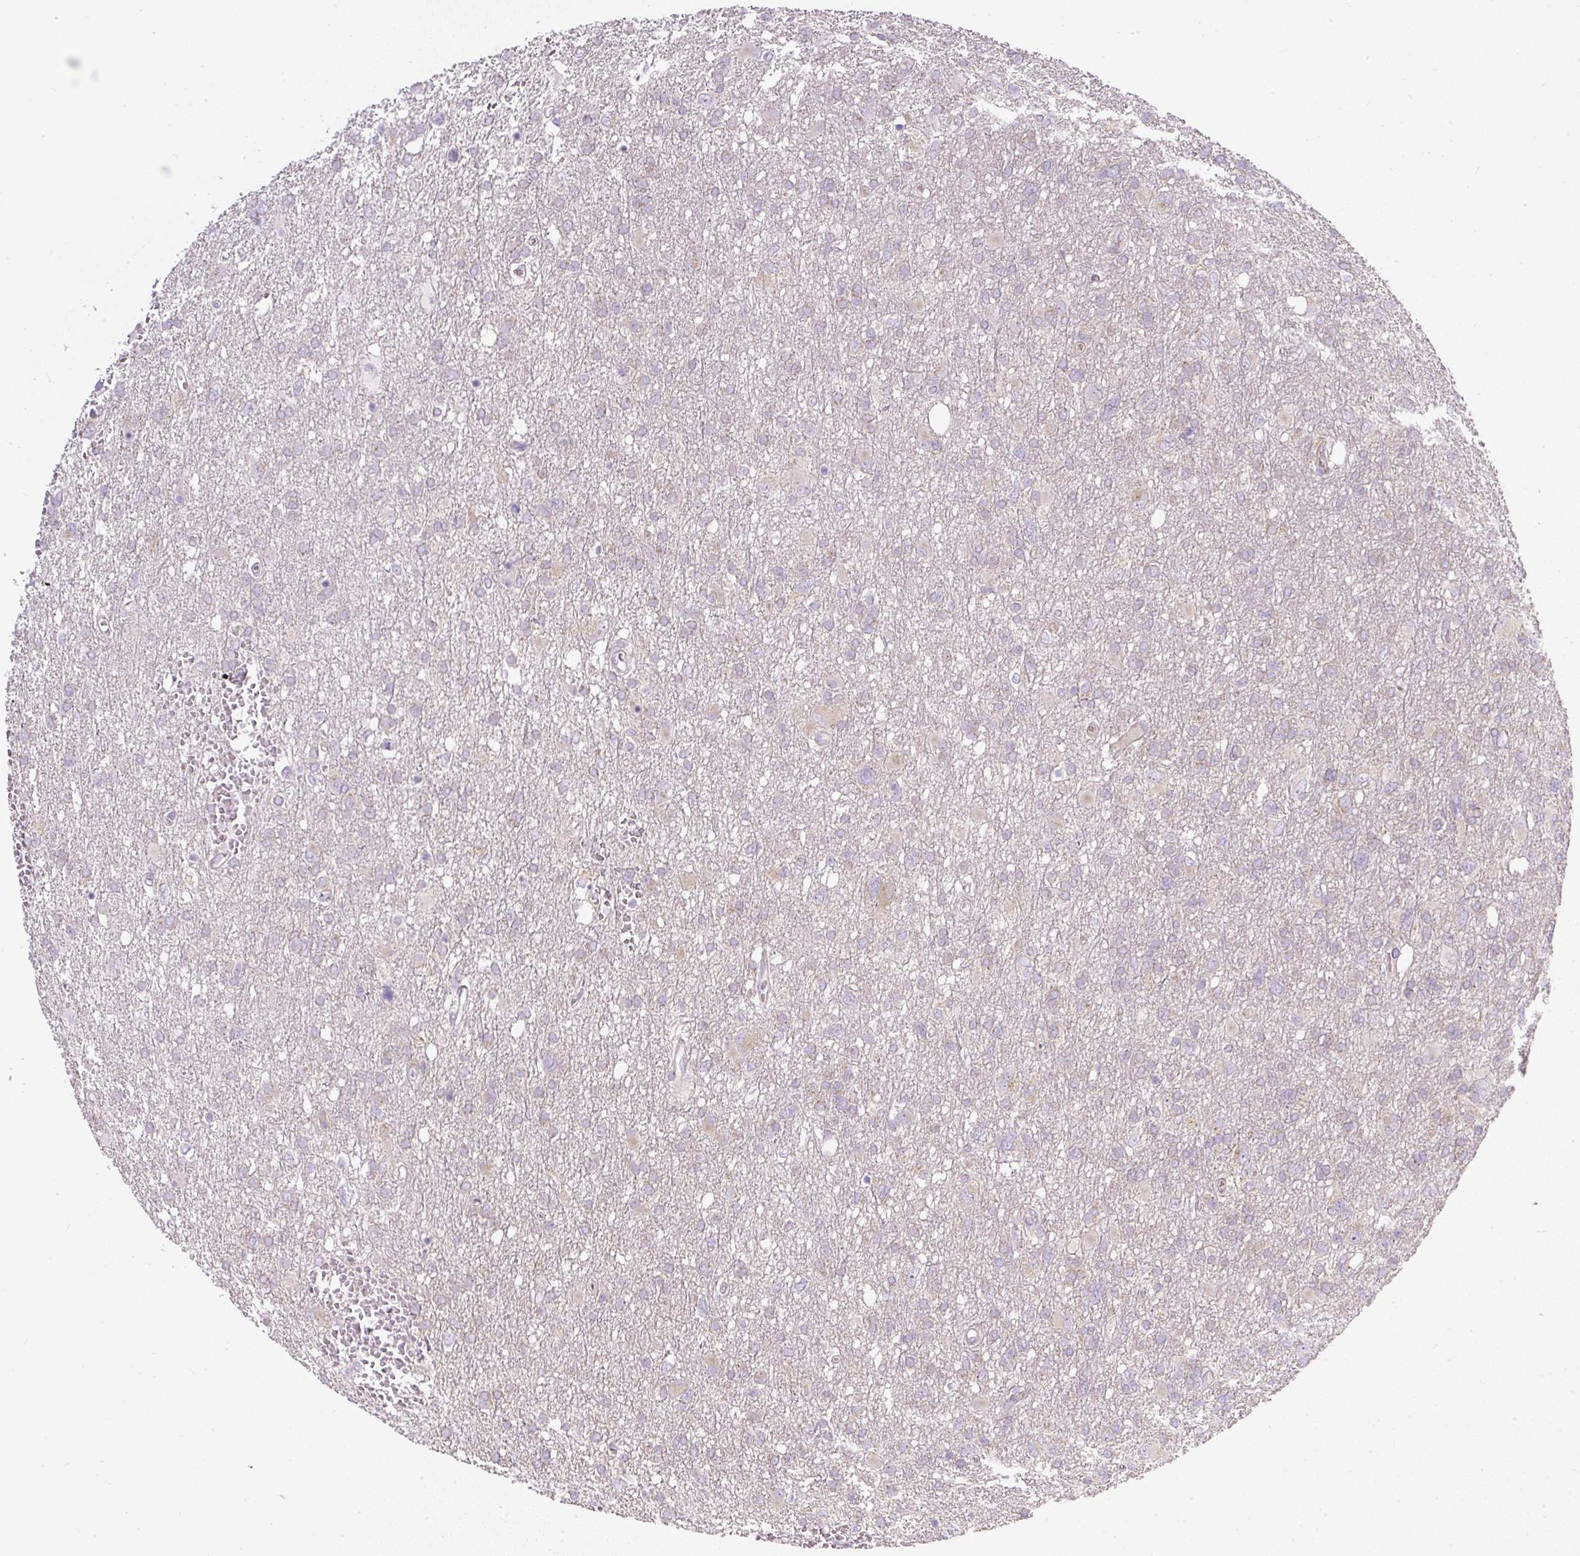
{"staining": {"intensity": "negative", "quantity": "none", "location": "none"}, "tissue": "glioma", "cell_type": "Tumor cells", "image_type": "cancer", "snomed": [{"axis": "morphology", "description": "Glioma, malignant, High grade"}, {"axis": "topography", "description": "Brain"}], "caption": "The histopathology image displays no significant staining in tumor cells of glioma.", "gene": "MLX", "patient": {"sex": "male", "age": 61}}